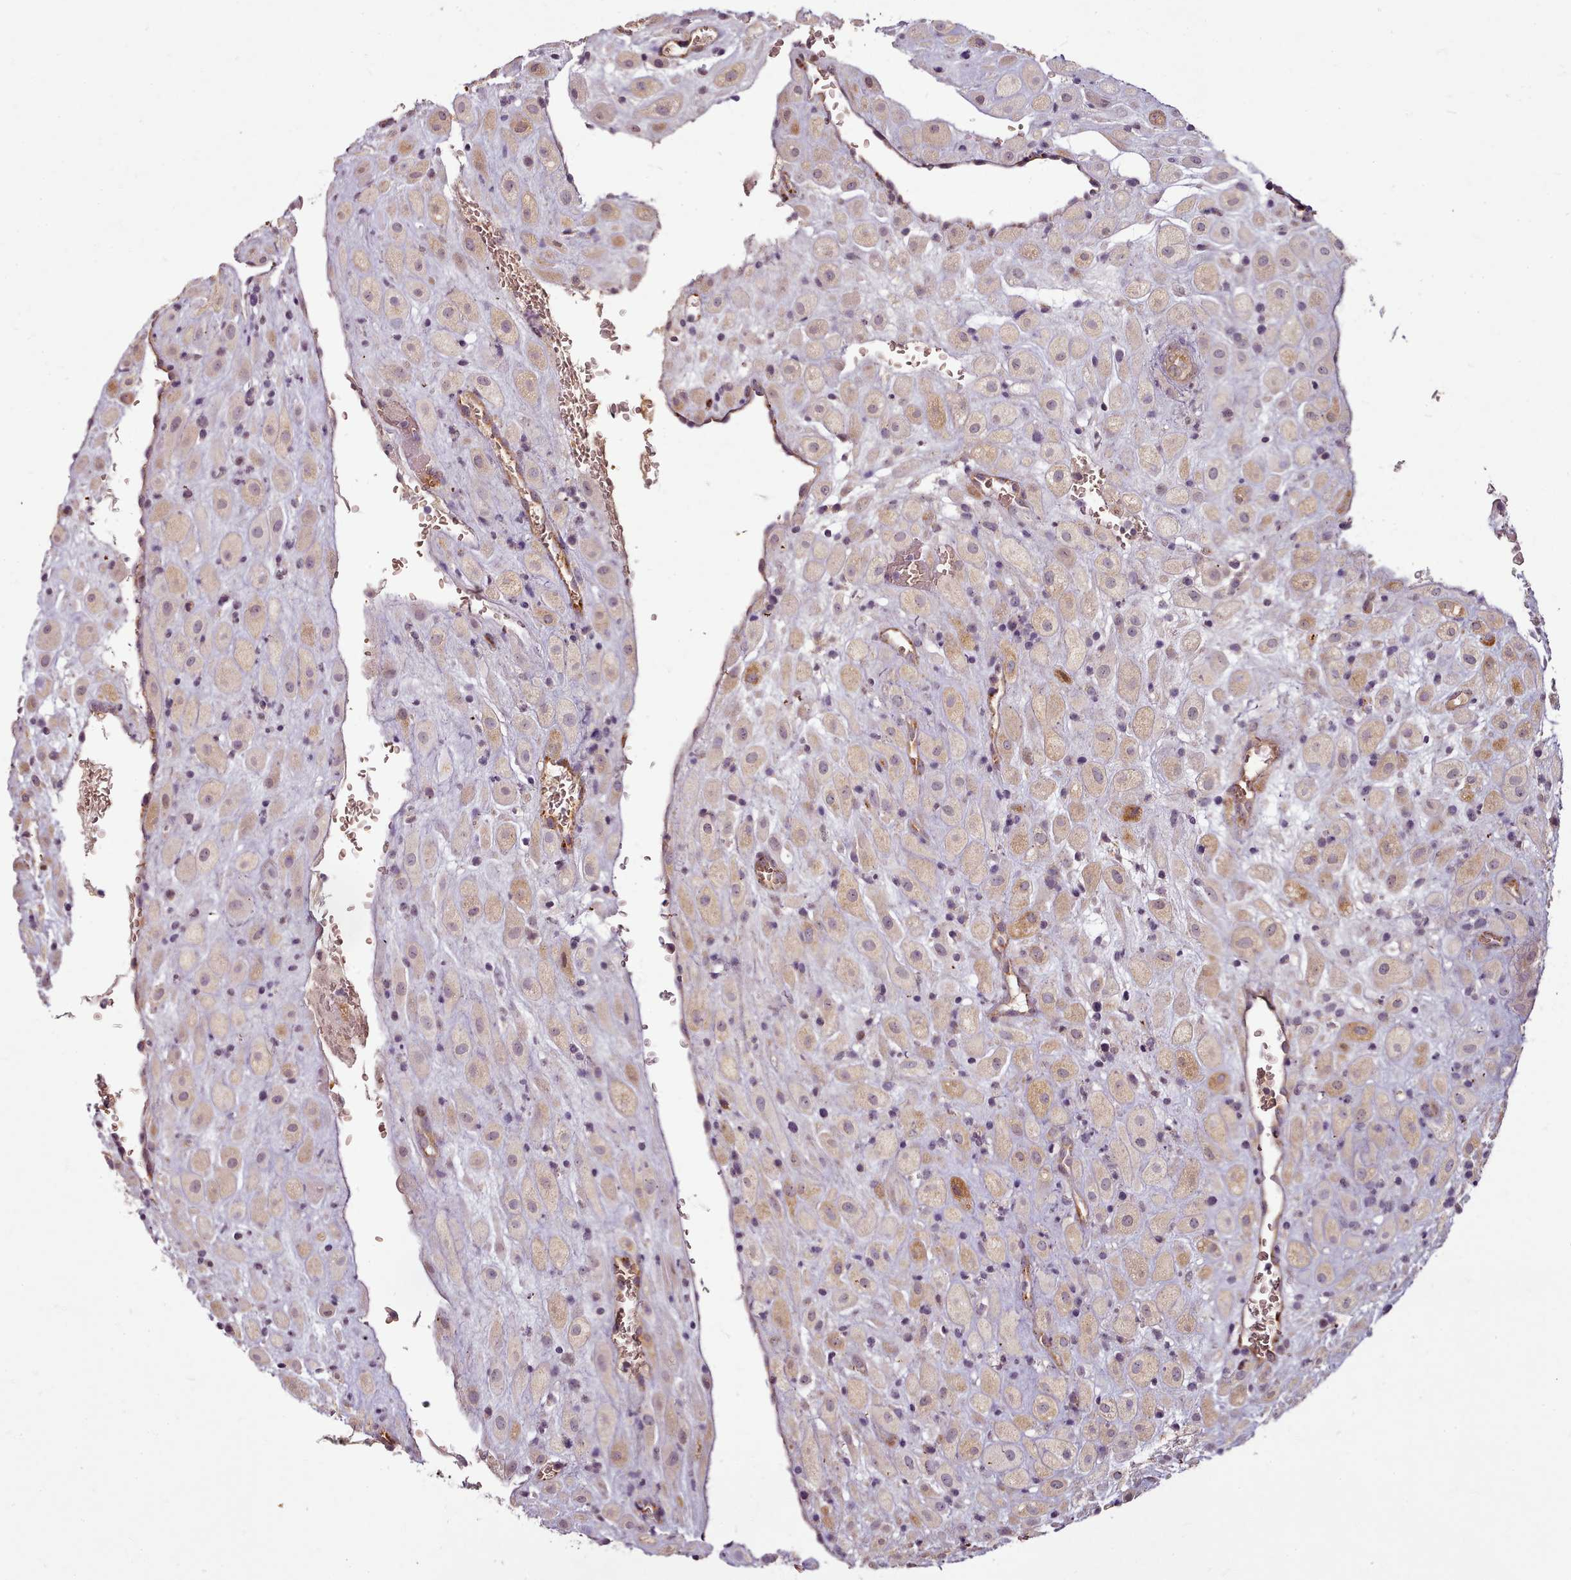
{"staining": {"intensity": "weak", "quantity": "25%-75%", "location": "cytoplasmic/membranous,nuclear"}, "tissue": "placenta", "cell_type": "Decidual cells", "image_type": "normal", "snomed": [{"axis": "morphology", "description": "Normal tissue, NOS"}, {"axis": "topography", "description": "Placenta"}], "caption": "A histopathology image showing weak cytoplasmic/membranous,nuclear positivity in approximately 25%-75% of decidual cells in benign placenta, as visualized by brown immunohistochemical staining.", "gene": "C1QTNF5", "patient": {"sex": "female", "age": 35}}